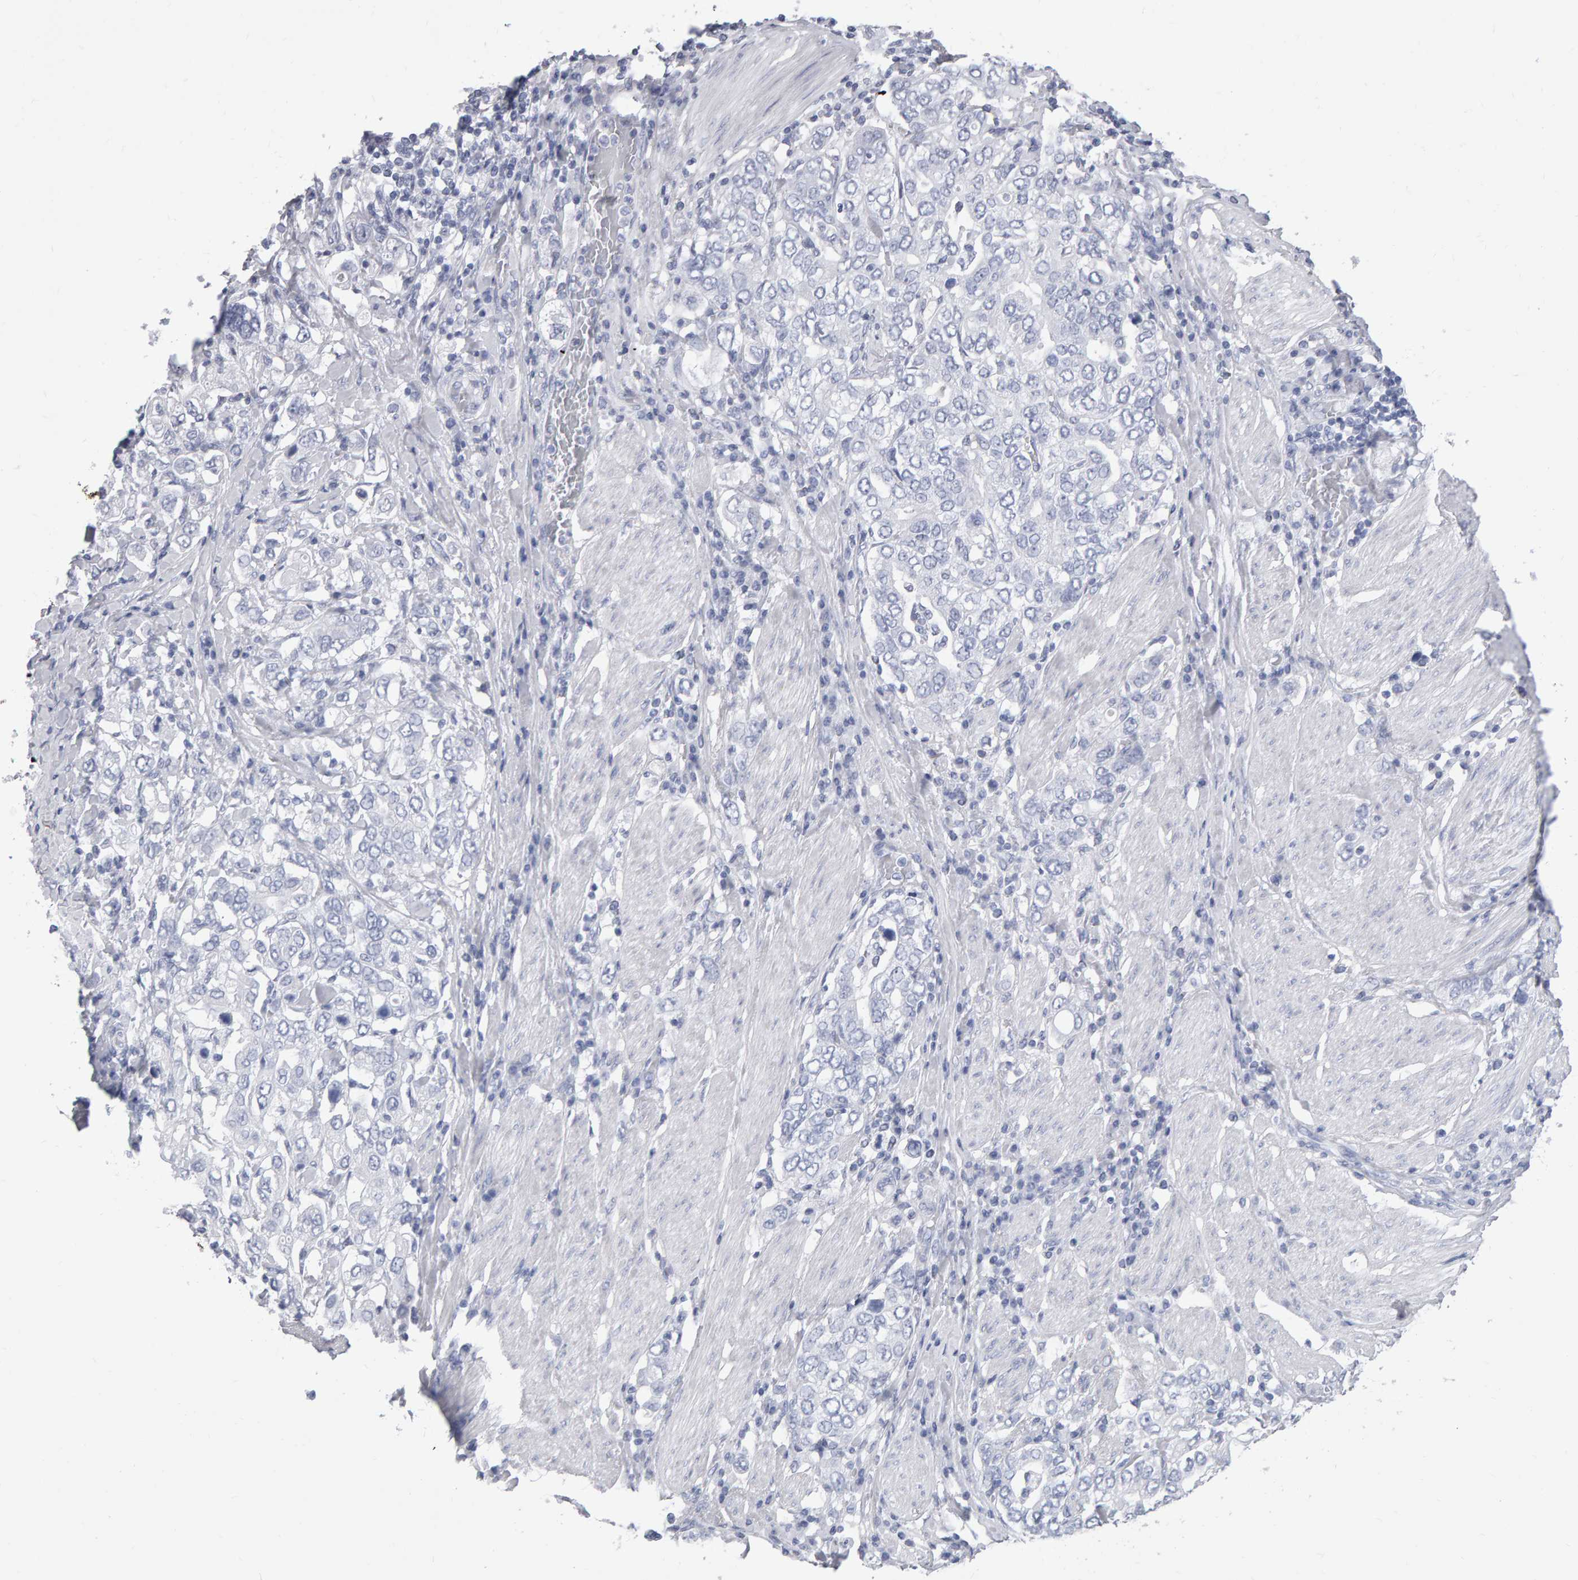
{"staining": {"intensity": "negative", "quantity": "none", "location": "none"}, "tissue": "stomach cancer", "cell_type": "Tumor cells", "image_type": "cancer", "snomed": [{"axis": "morphology", "description": "Adenocarcinoma, NOS"}, {"axis": "topography", "description": "Stomach, upper"}], "caption": "Immunohistochemical staining of human stomach adenocarcinoma displays no significant positivity in tumor cells.", "gene": "NCDN", "patient": {"sex": "male", "age": 62}}